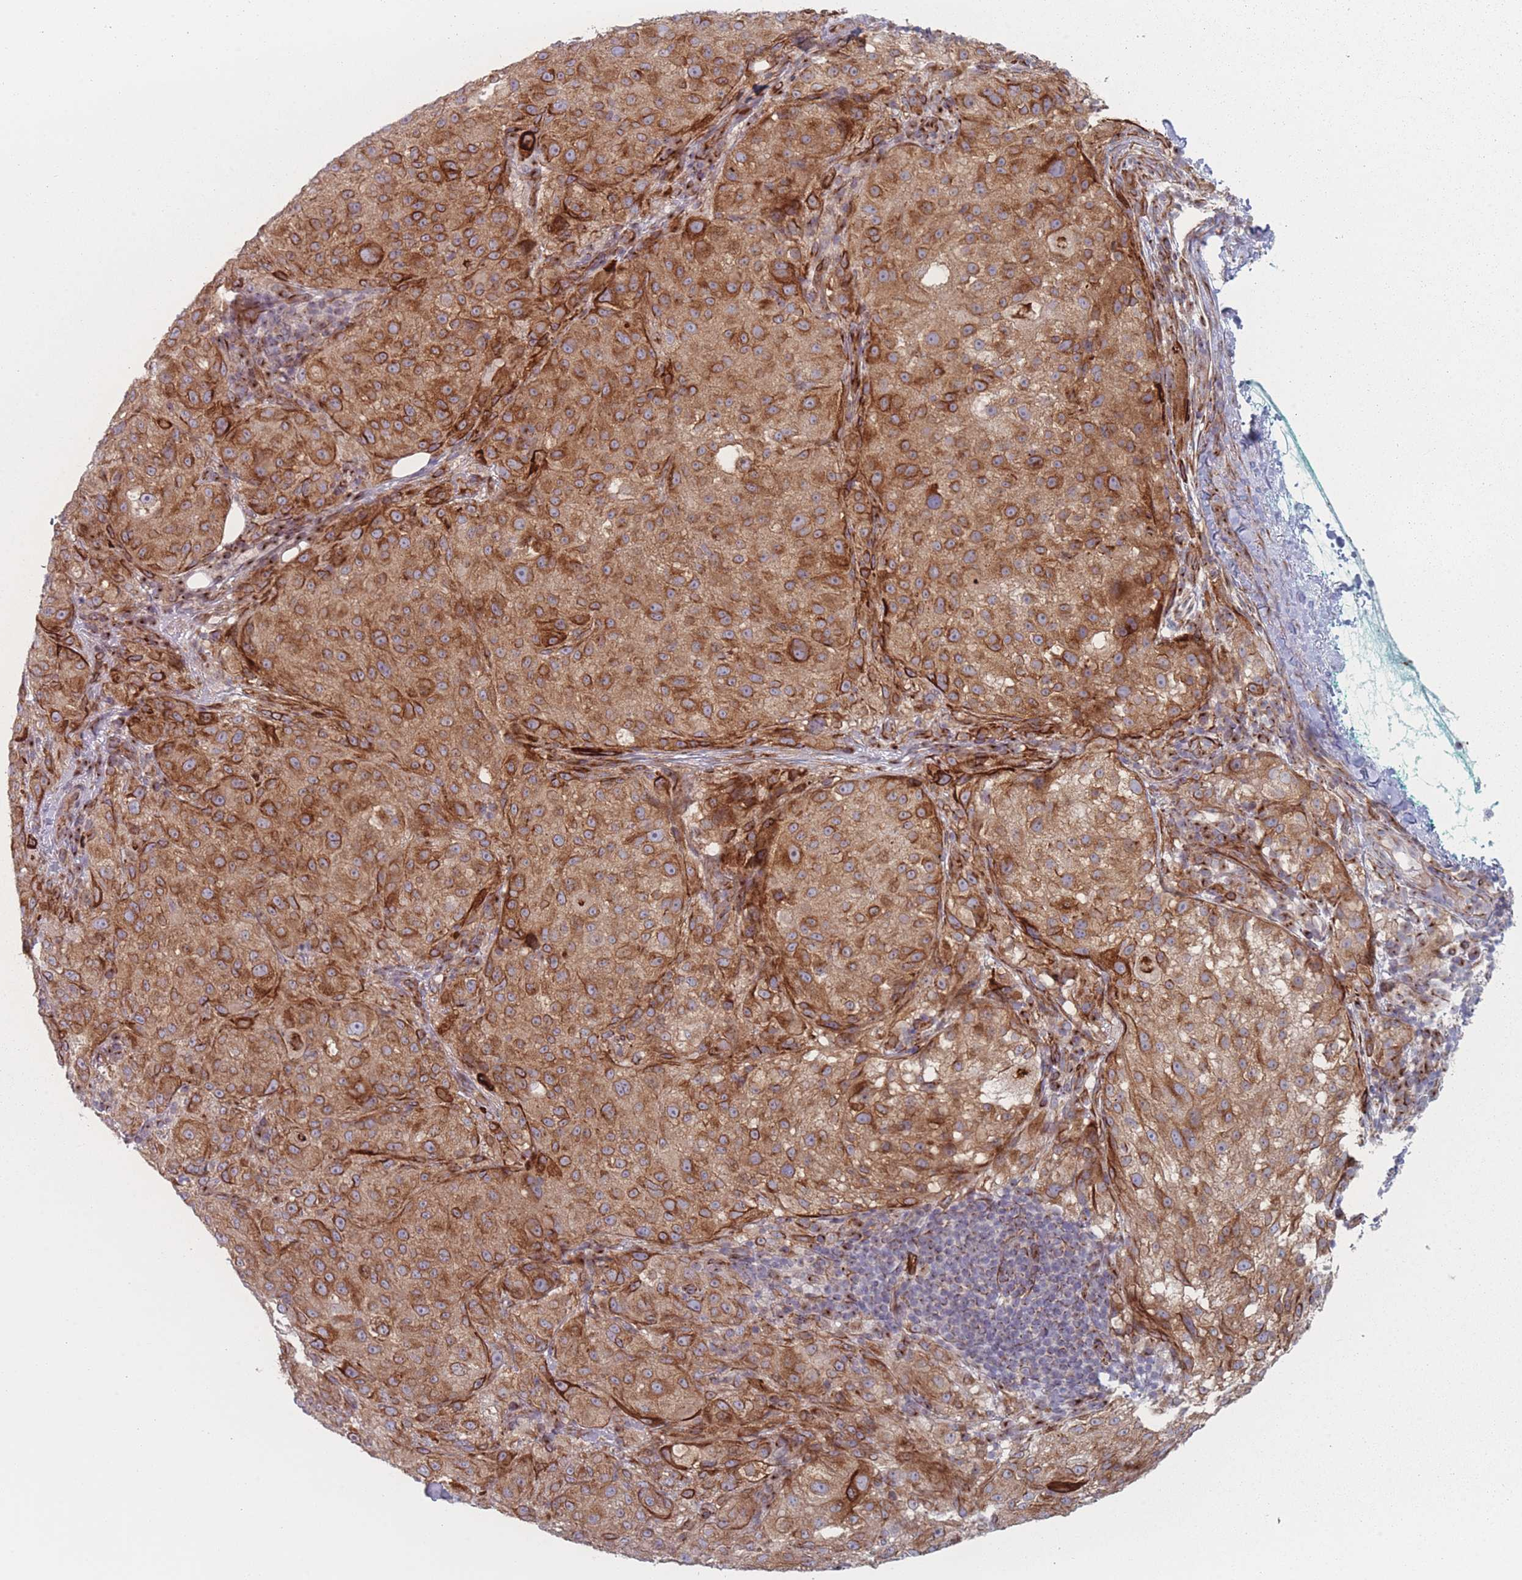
{"staining": {"intensity": "strong", "quantity": "25%-75%", "location": "cytoplasmic/membranous"}, "tissue": "melanoma", "cell_type": "Tumor cells", "image_type": "cancer", "snomed": [{"axis": "morphology", "description": "Necrosis, NOS"}, {"axis": "morphology", "description": "Malignant melanoma, NOS"}, {"axis": "topography", "description": "Skin"}], "caption": "Immunohistochemistry (IHC) photomicrograph of neoplastic tissue: human melanoma stained using IHC shows high levels of strong protein expression localized specifically in the cytoplasmic/membranous of tumor cells, appearing as a cytoplasmic/membranous brown color.", "gene": "RNF4", "patient": {"sex": "female", "age": 87}}